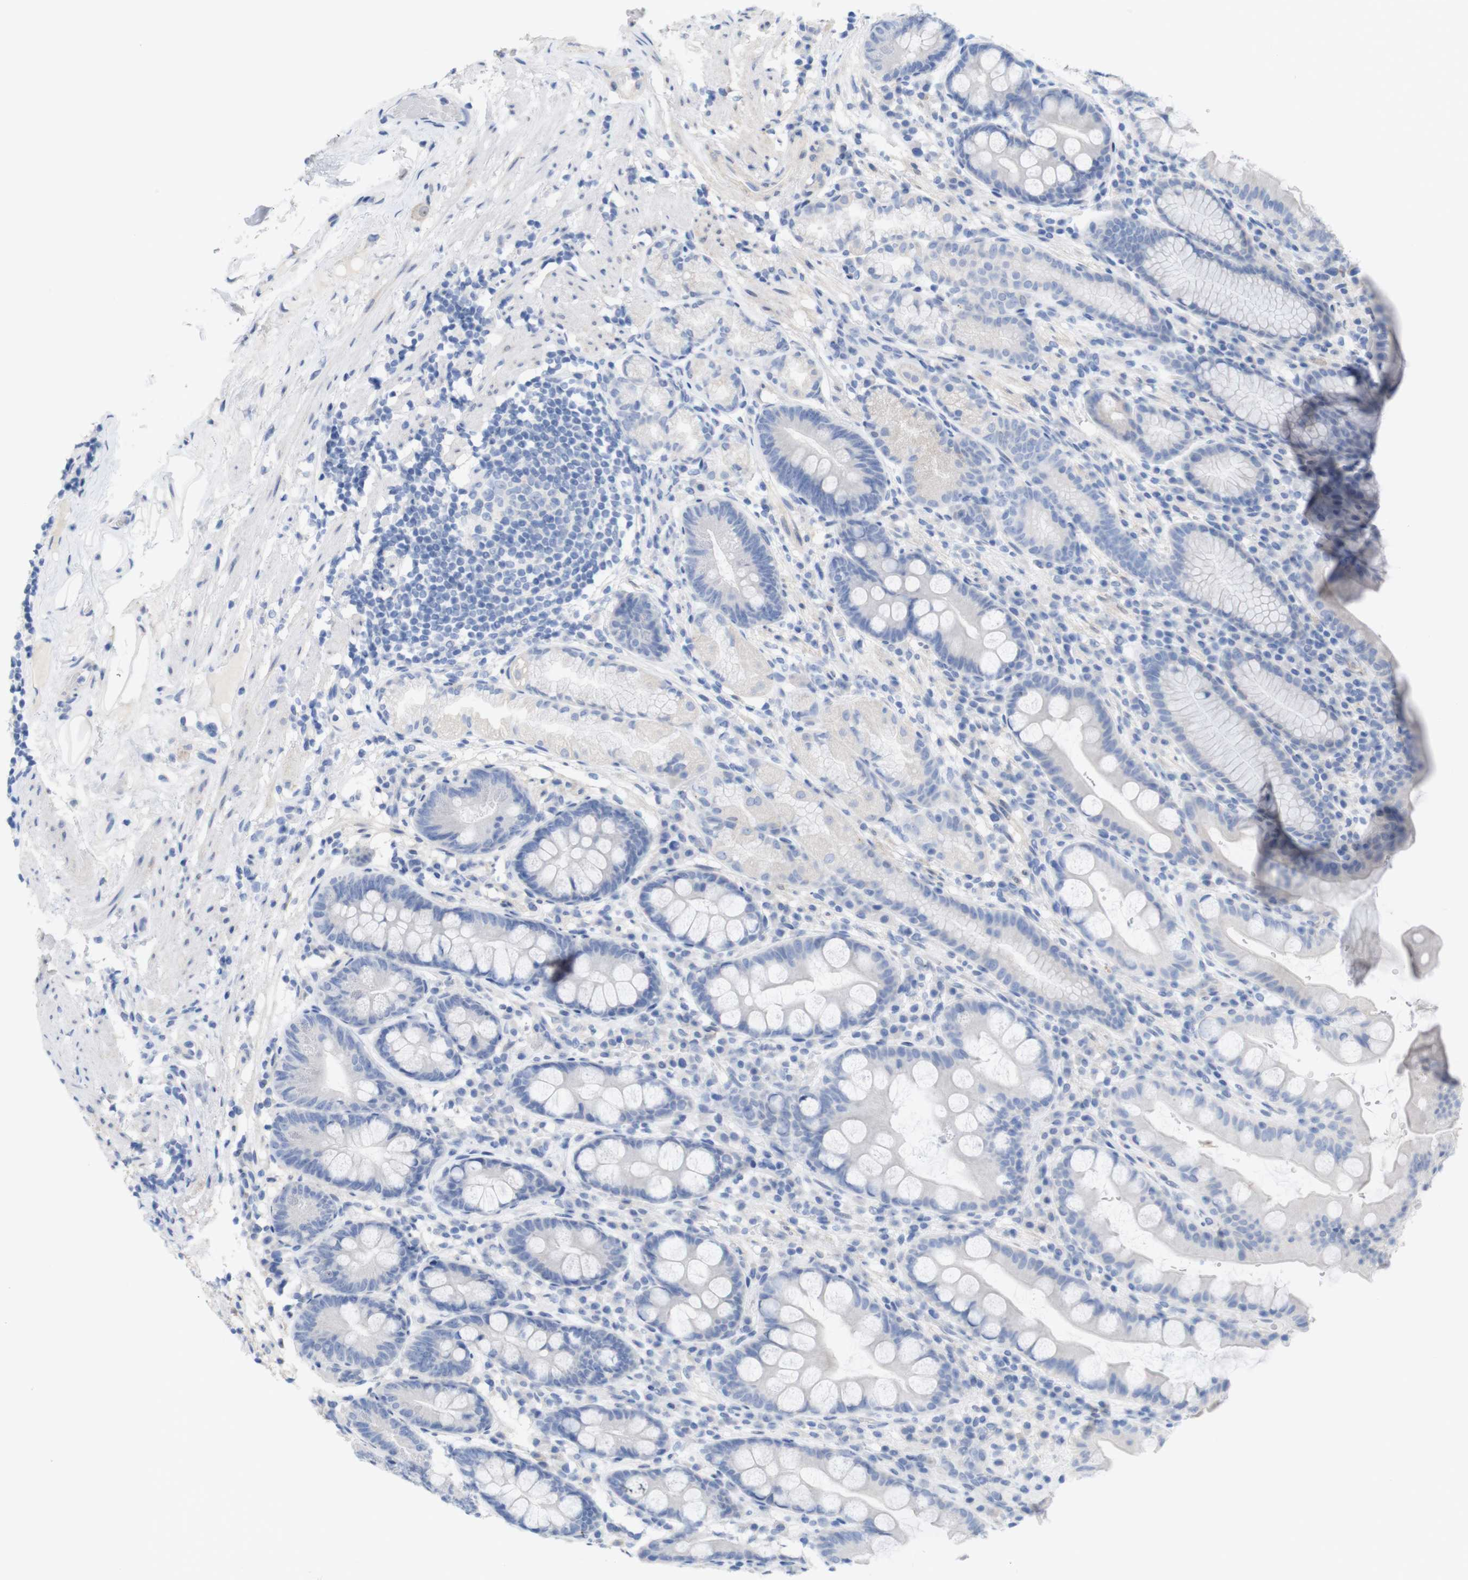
{"staining": {"intensity": "weak", "quantity": "25%-75%", "location": "cytoplasmic/membranous"}, "tissue": "stomach", "cell_type": "Glandular cells", "image_type": "normal", "snomed": [{"axis": "morphology", "description": "Normal tissue, NOS"}, {"axis": "topography", "description": "Stomach, lower"}], "caption": "A micrograph showing weak cytoplasmic/membranous staining in approximately 25%-75% of glandular cells in unremarkable stomach, as visualized by brown immunohistochemical staining.", "gene": "PNMA1", "patient": {"sex": "male", "age": 52}}